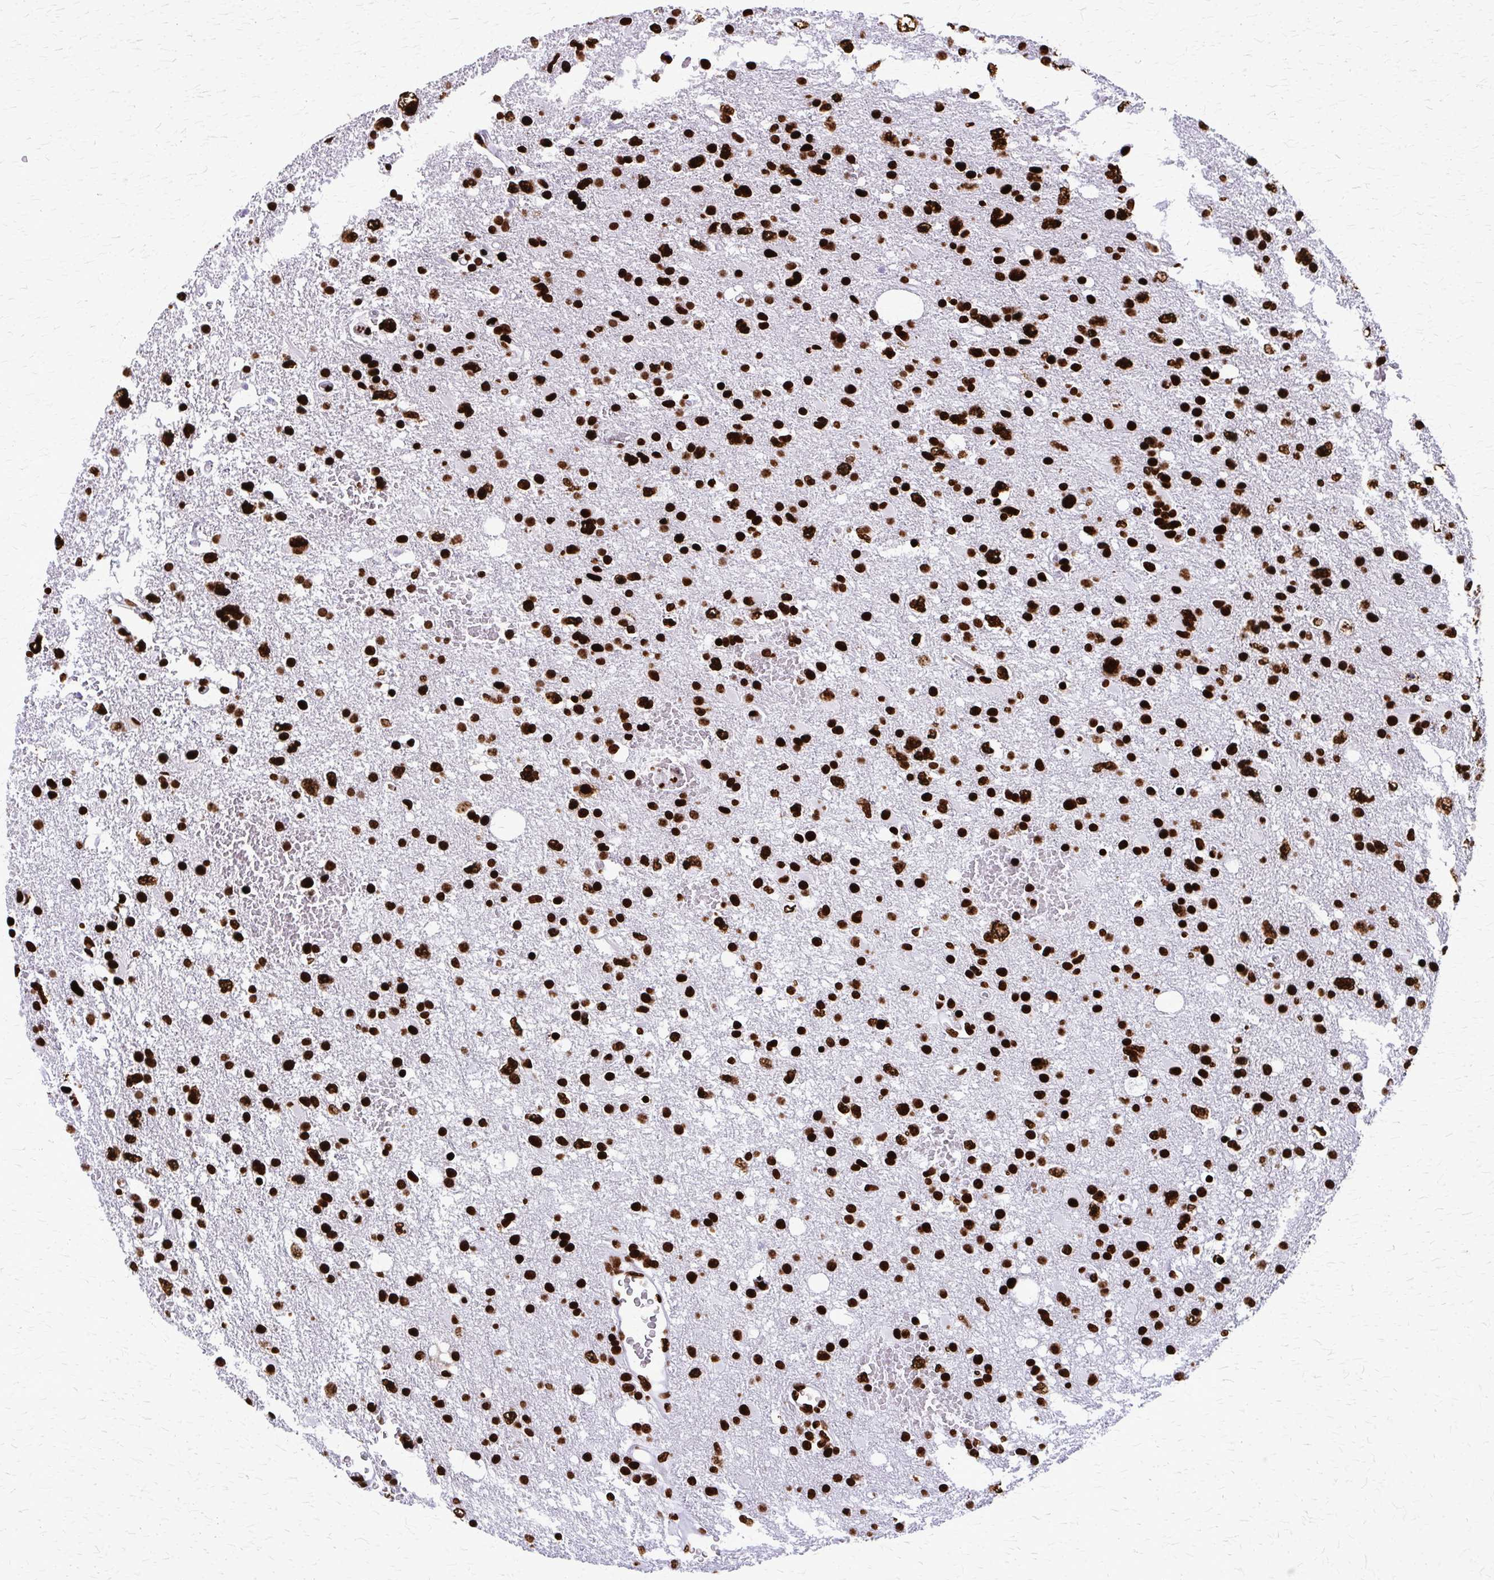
{"staining": {"intensity": "strong", "quantity": ">75%", "location": "nuclear"}, "tissue": "glioma", "cell_type": "Tumor cells", "image_type": "cancer", "snomed": [{"axis": "morphology", "description": "Glioma, malignant, High grade"}, {"axis": "topography", "description": "Brain"}], "caption": "IHC micrograph of neoplastic tissue: malignant glioma (high-grade) stained using immunohistochemistry (IHC) shows high levels of strong protein expression localized specifically in the nuclear of tumor cells, appearing as a nuclear brown color.", "gene": "SFPQ", "patient": {"sex": "male", "age": 61}}